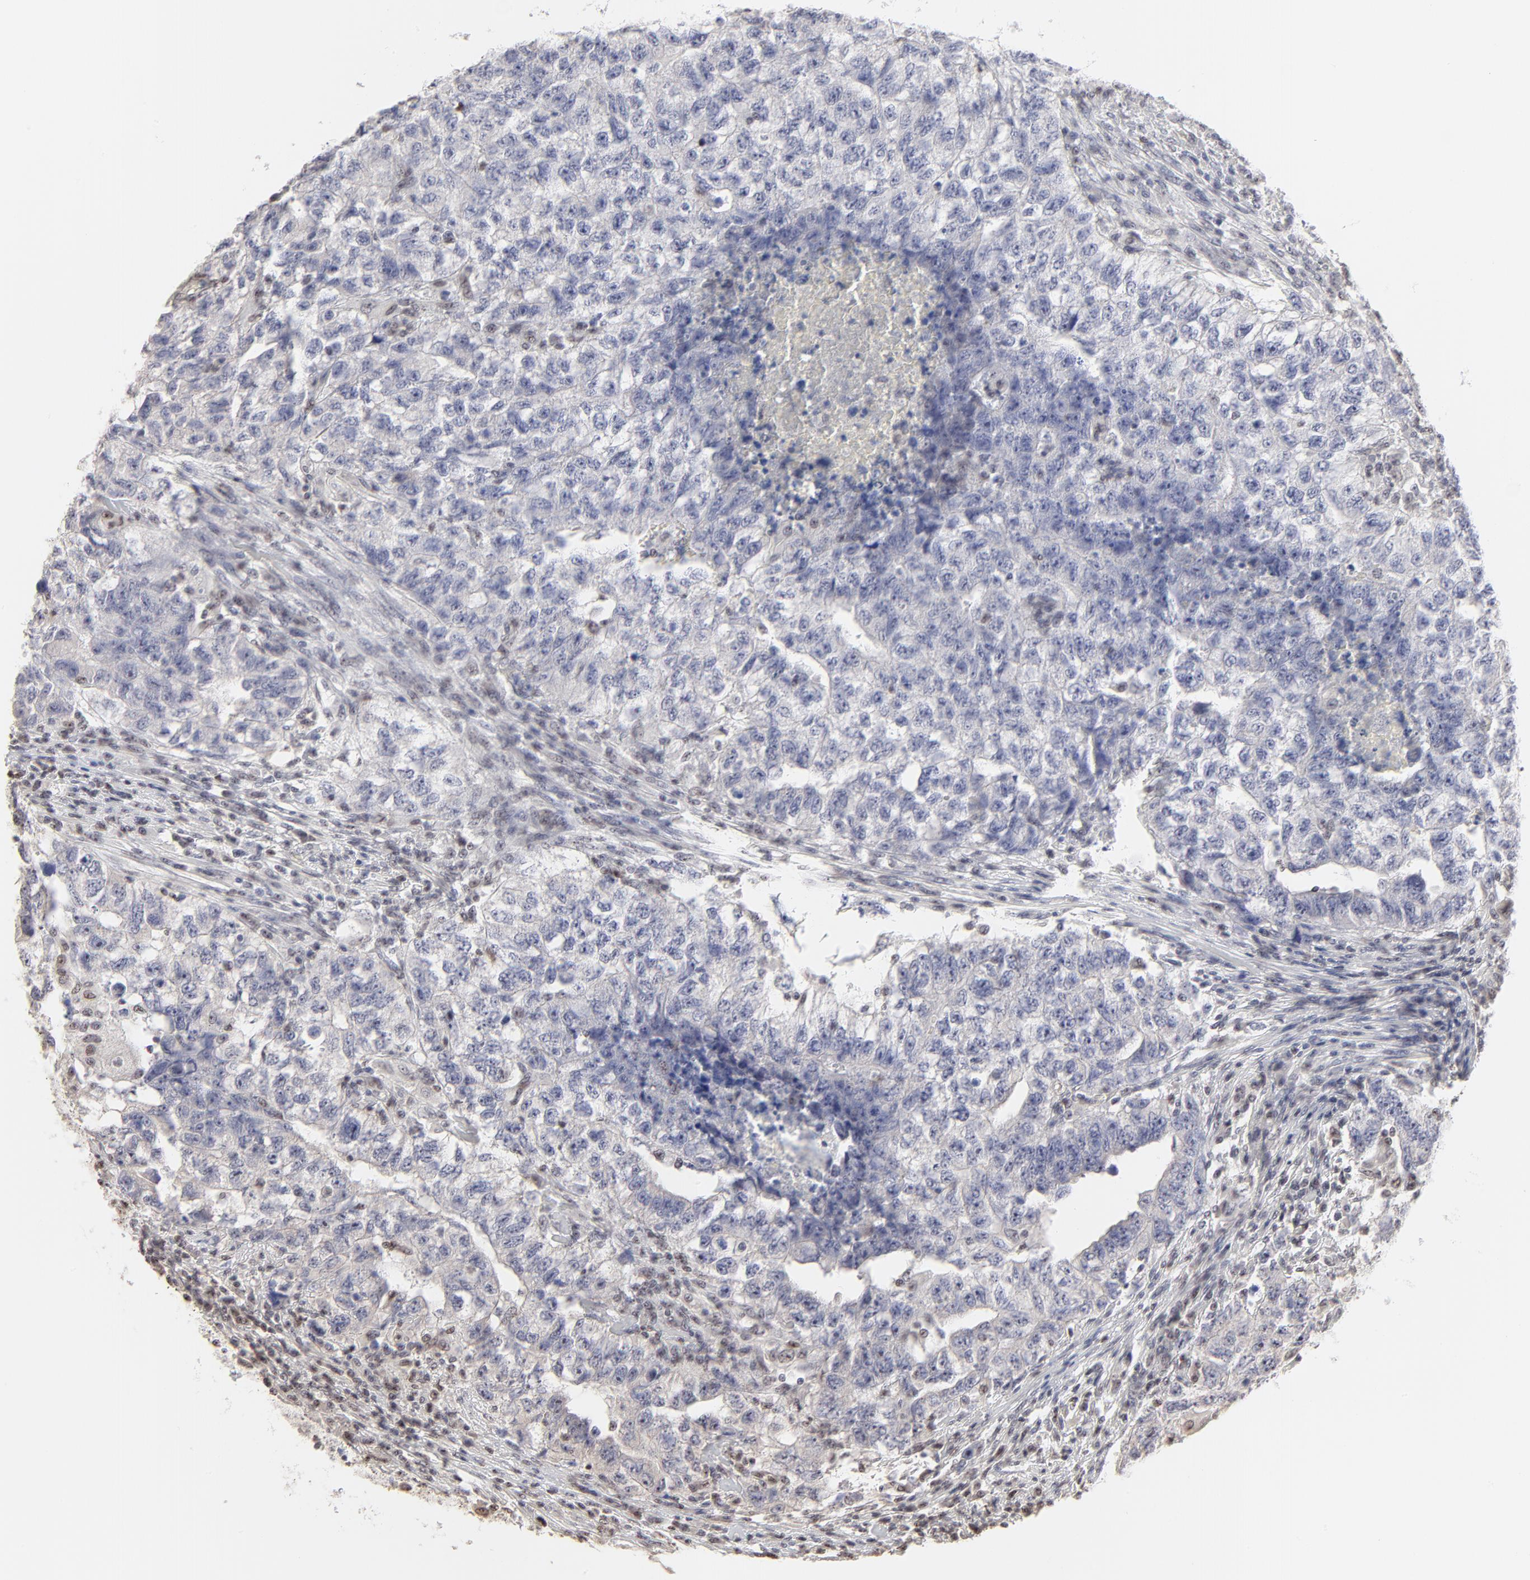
{"staining": {"intensity": "negative", "quantity": "none", "location": "none"}, "tissue": "testis cancer", "cell_type": "Tumor cells", "image_type": "cancer", "snomed": [{"axis": "morphology", "description": "Carcinoma, Embryonal, NOS"}, {"axis": "topography", "description": "Testis"}], "caption": "There is no significant expression in tumor cells of testis embryonal carcinoma.", "gene": "NFIL3", "patient": {"sex": "male", "age": 21}}